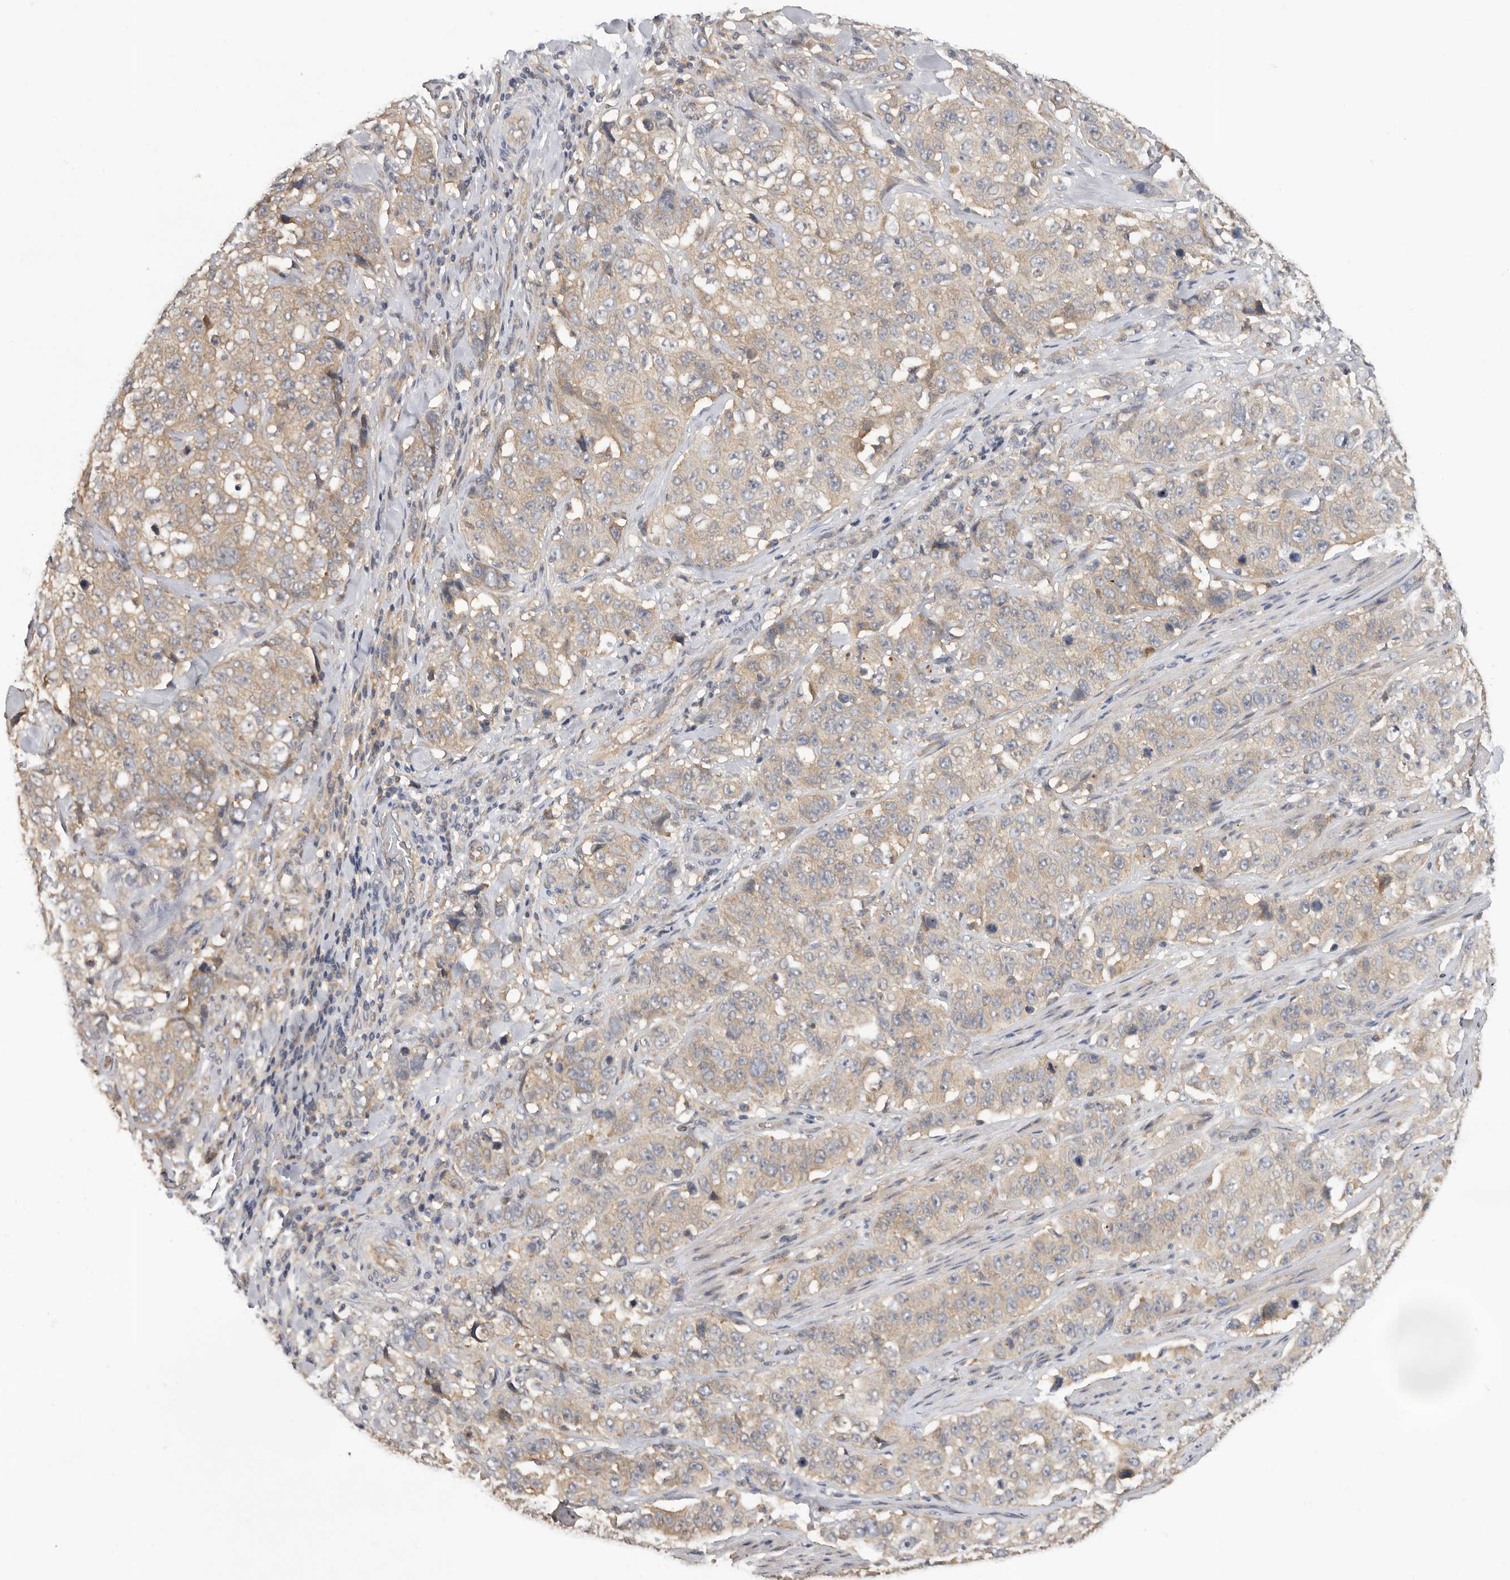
{"staining": {"intensity": "weak", "quantity": ">75%", "location": "cytoplasmic/membranous"}, "tissue": "stomach cancer", "cell_type": "Tumor cells", "image_type": "cancer", "snomed": [{"axis": "morphology", "description": "Adenocarcinoma, NOS"}, {"axis": "topography", "description": "Stomach"}], "caption": "There is low levels of weak cytoplasmic/membranous positivity in tumor cells of stomach adenocarcinoma, as demonstrated by immunohistochemical staining (brown color).", "gene": "PPP1R42", "patient": {"sex": "male", "age": 48}}